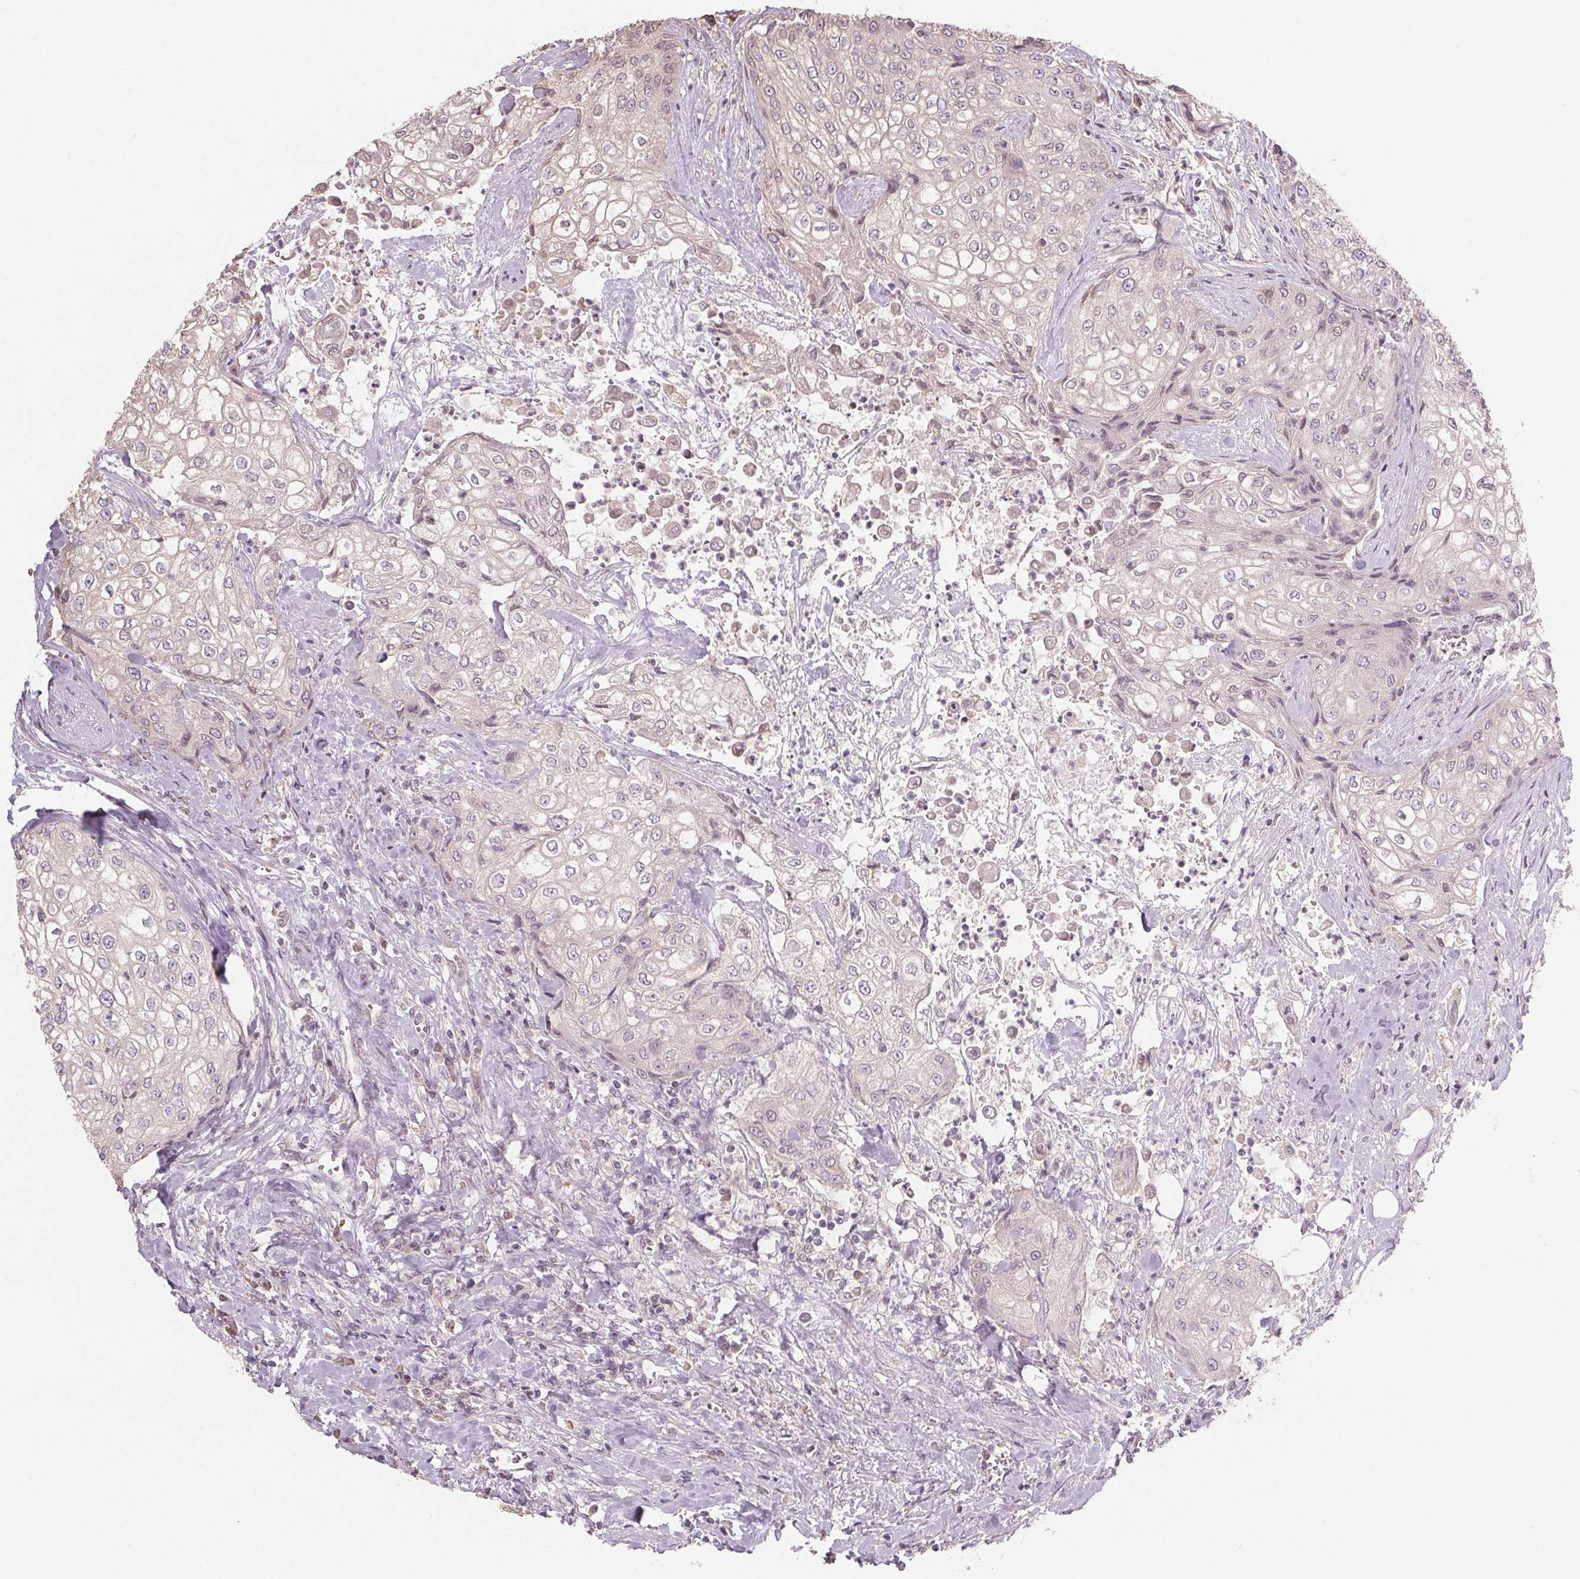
{"staining": {"intensity": "negative", "quantity": "none", "location": "none"}, "tissue": "urothelial cancer", "cell_type": "Tumor cells", "image_type": "cancer", "snomed": [{"axis": "morphology", "description": "Urothelial carcinoma, High grade"}, {"axis": "topography", "description": "Urinary bladder"}], "caption": "DAB immunohistochemical staining of human urothelial carcinoma (high-grade) displays no significant expression in tumor cells.", "gene": "SLC26A2", "patient": {"sex": "male", "age": 62}}